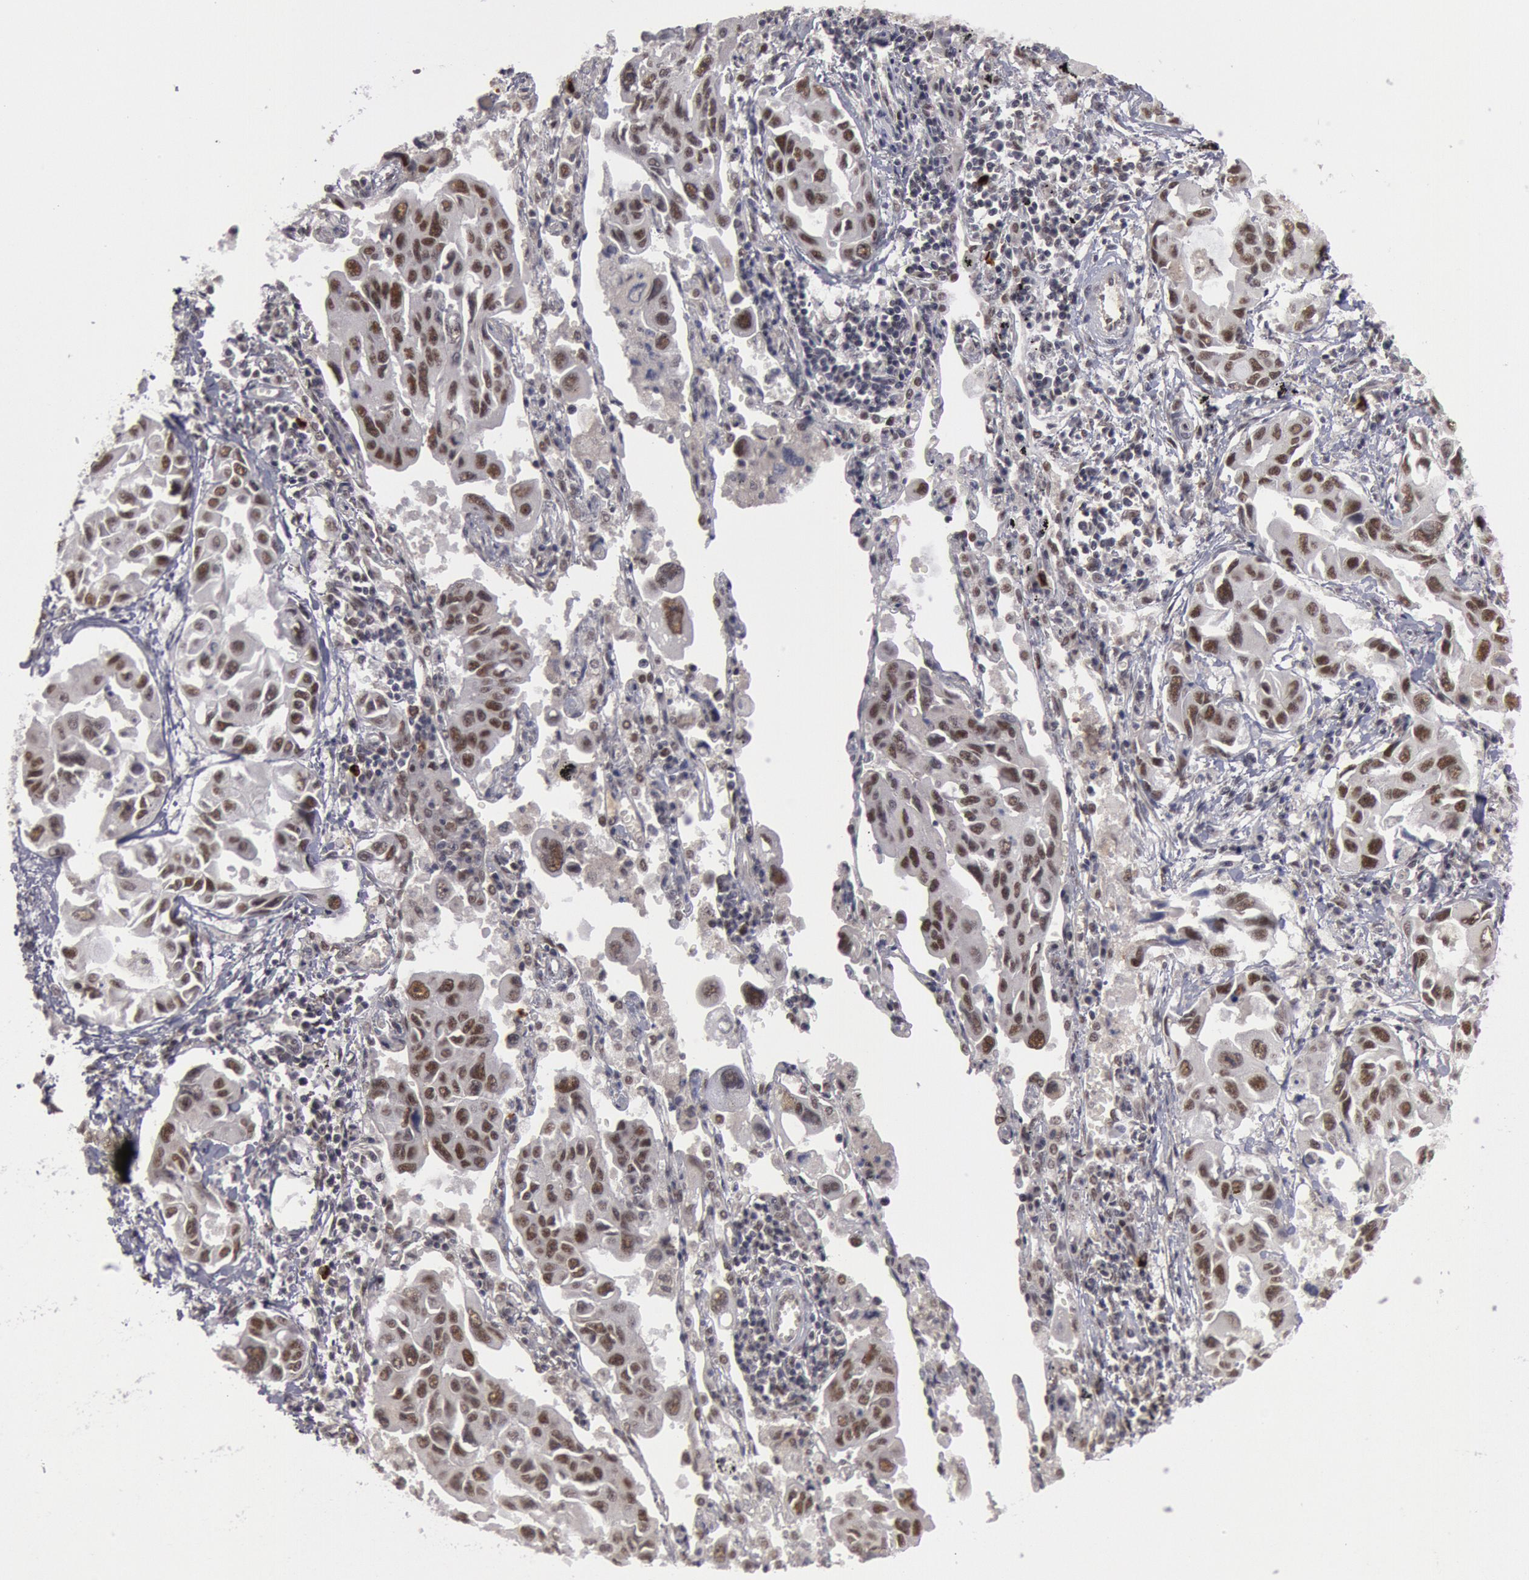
{"staining": {"intensity": "weak", "quantity": ">75%", "location": "nuclear"}, "tissue": "lung cancer", "cell_type": "Tumor cells", "image_type": "cancer", "snomed": [{"axis": "morphology", "description": "Adenocarcinoma, NOS"}, {"axis": "topography", "description": "Lung"}], "caption": "Tumor cells display low levels of weak nuclear staining in about >75% of cells in lung cancer.", "gene": "PPP4R3B", "patient": {"sex": "male", "age": 64}}